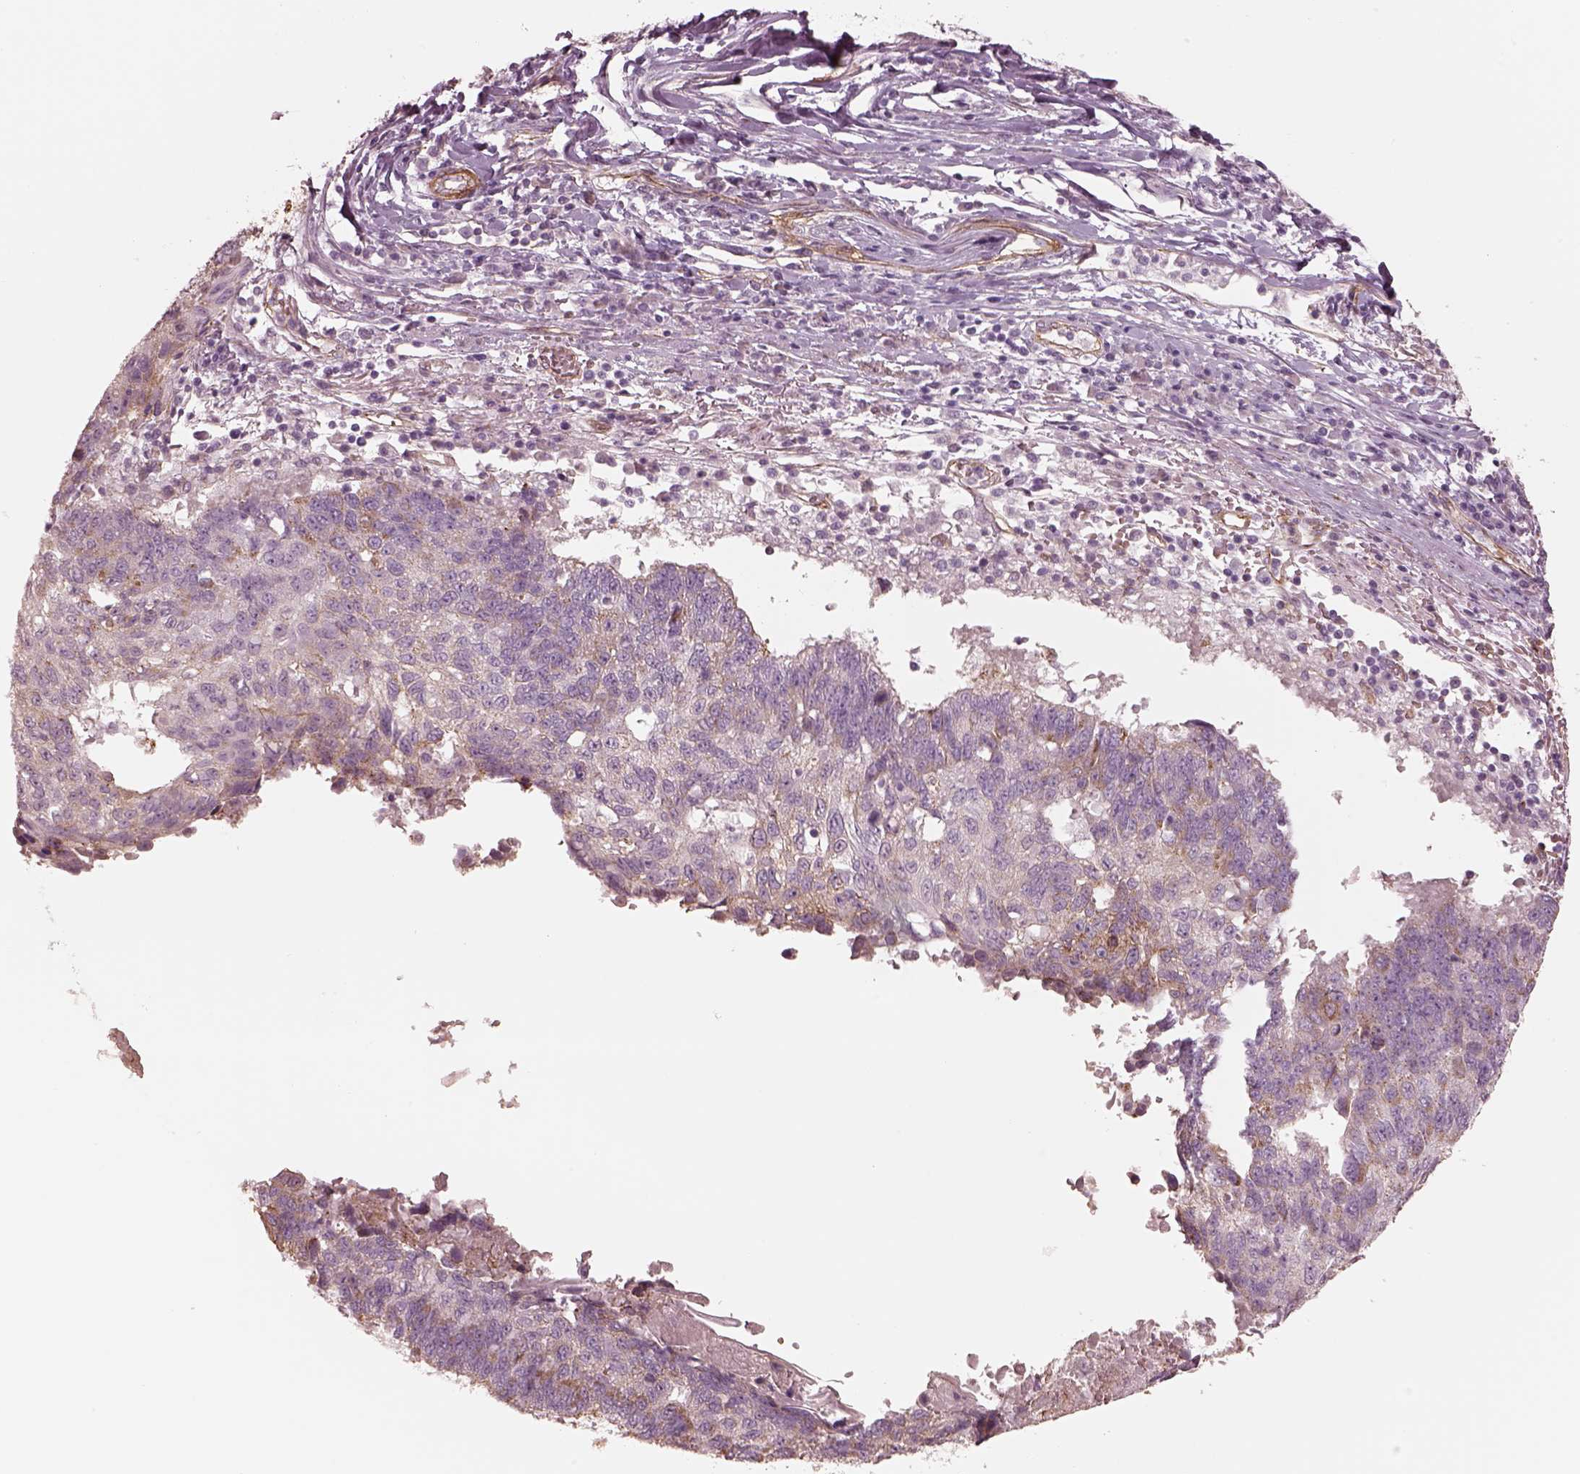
{"staining": {"intensity": "weak", "quantity": "<25%", "location": "cytoplasmic/membranous"}, "tissue": "lung cancer", "cell_type": "Tumor cells", "image_type": "cancer", "snomed": [{"axis": "morphology", "description": "Squamous cell carcinoma, NOS"}, {"axis": "topography", "description": "Lung"}], "caption": "Tumor cells are negative for brown protein staining in lung cancer.", "gene": "CRYM", "patient": {"sex": "male", "age": 73}}